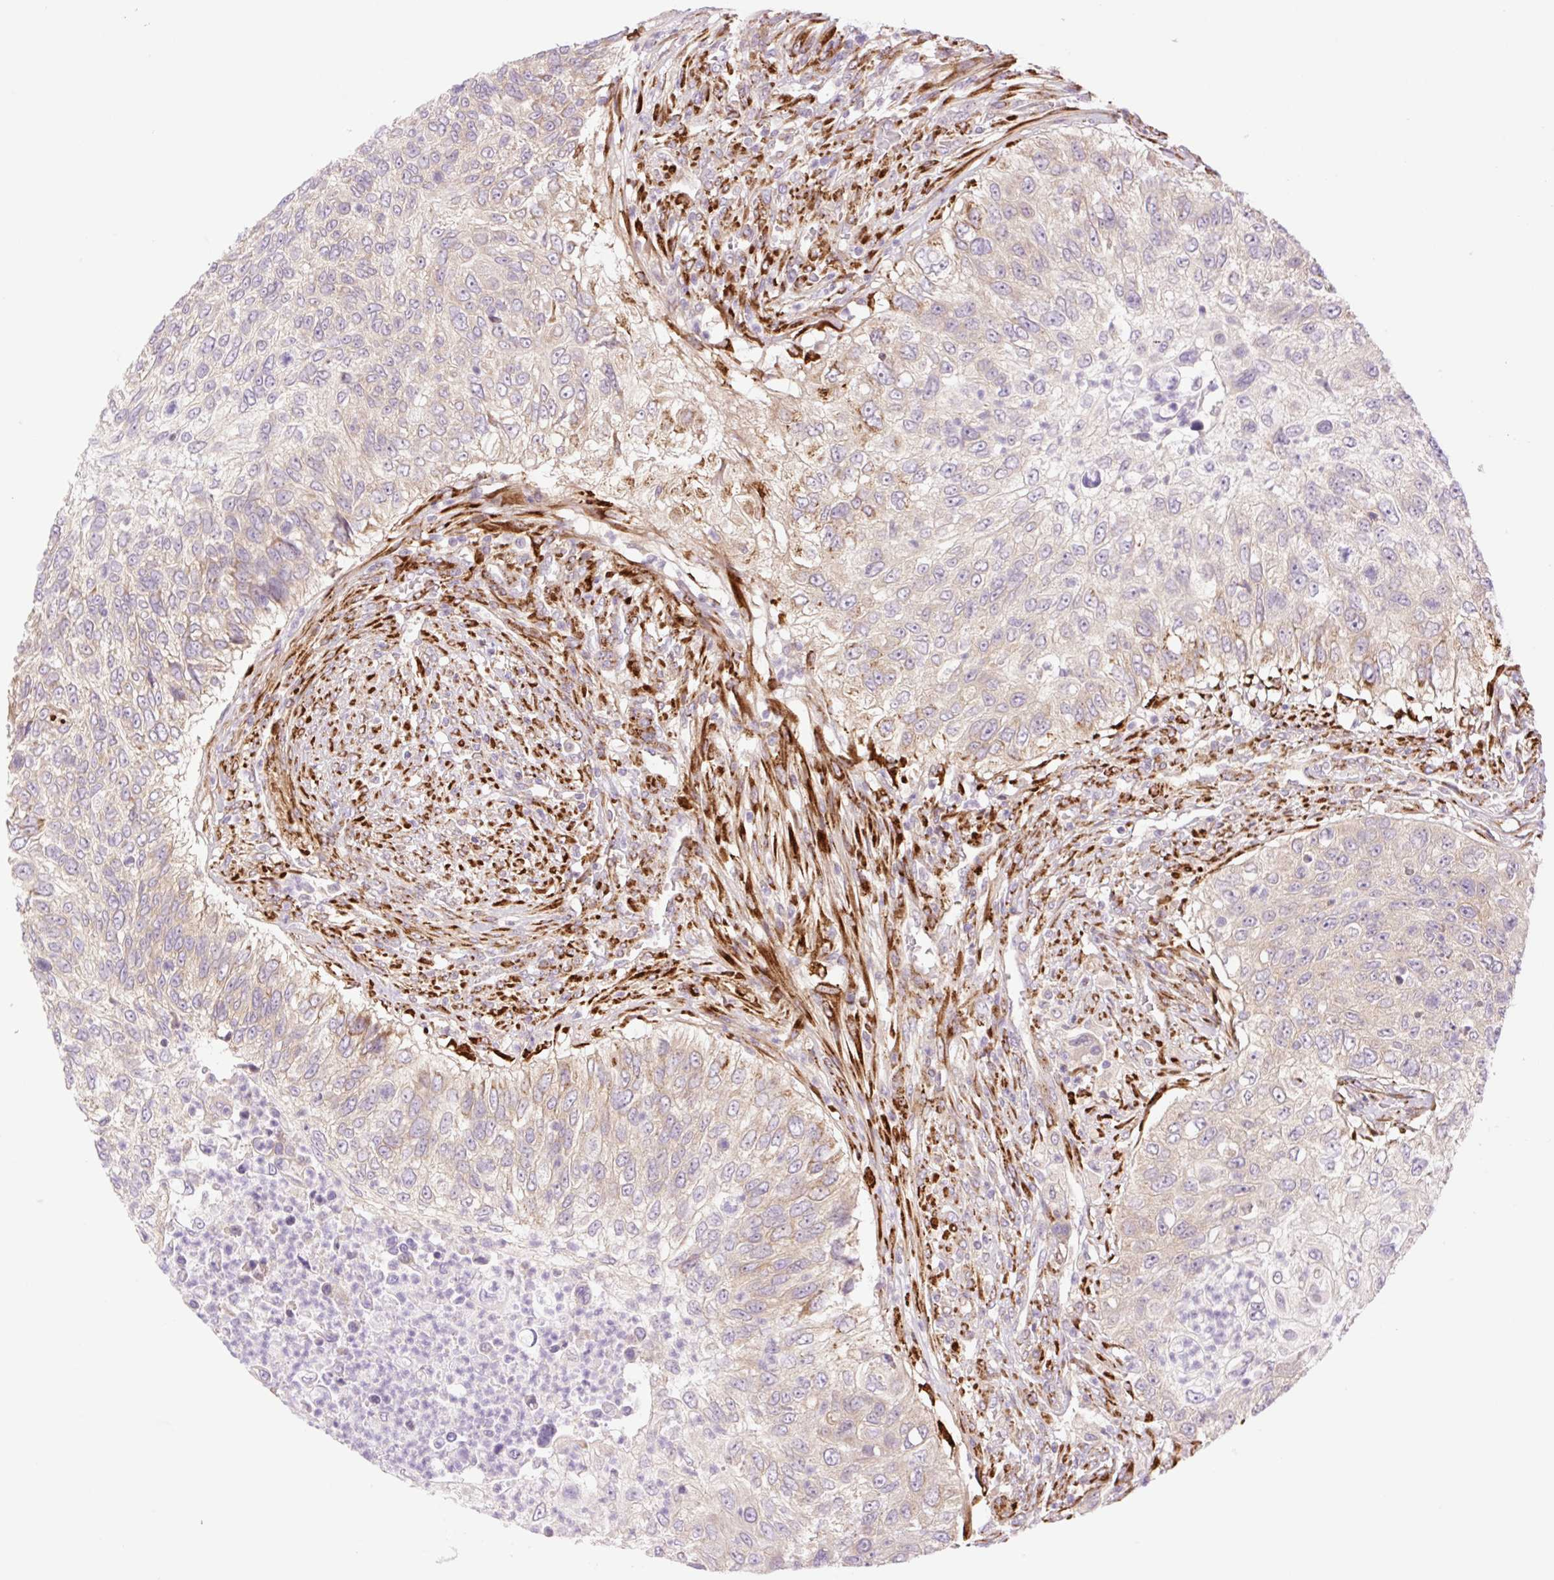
{"staining": {"intensity": "weak", "quantity": "25%-75%", "location": "cytoplasmic/membranous"}, "tissue": "urothelial cancer", "cell_type": "Tumor cells", "image_type": "cancer", "snomed": [{"axis": "morphology", "description": "Urothelial carcinoma, High grade"}, {"axis": "topography", "description": "Urinary bladder"}], "caption": "Human urothelial cancer stained with a brown dye displays weak cytoplasmic/membranous positive staining in about 25%-75% of tumor cells.", "gene": "COL5A1", "patient": {"sex": "female", "age": 60}}